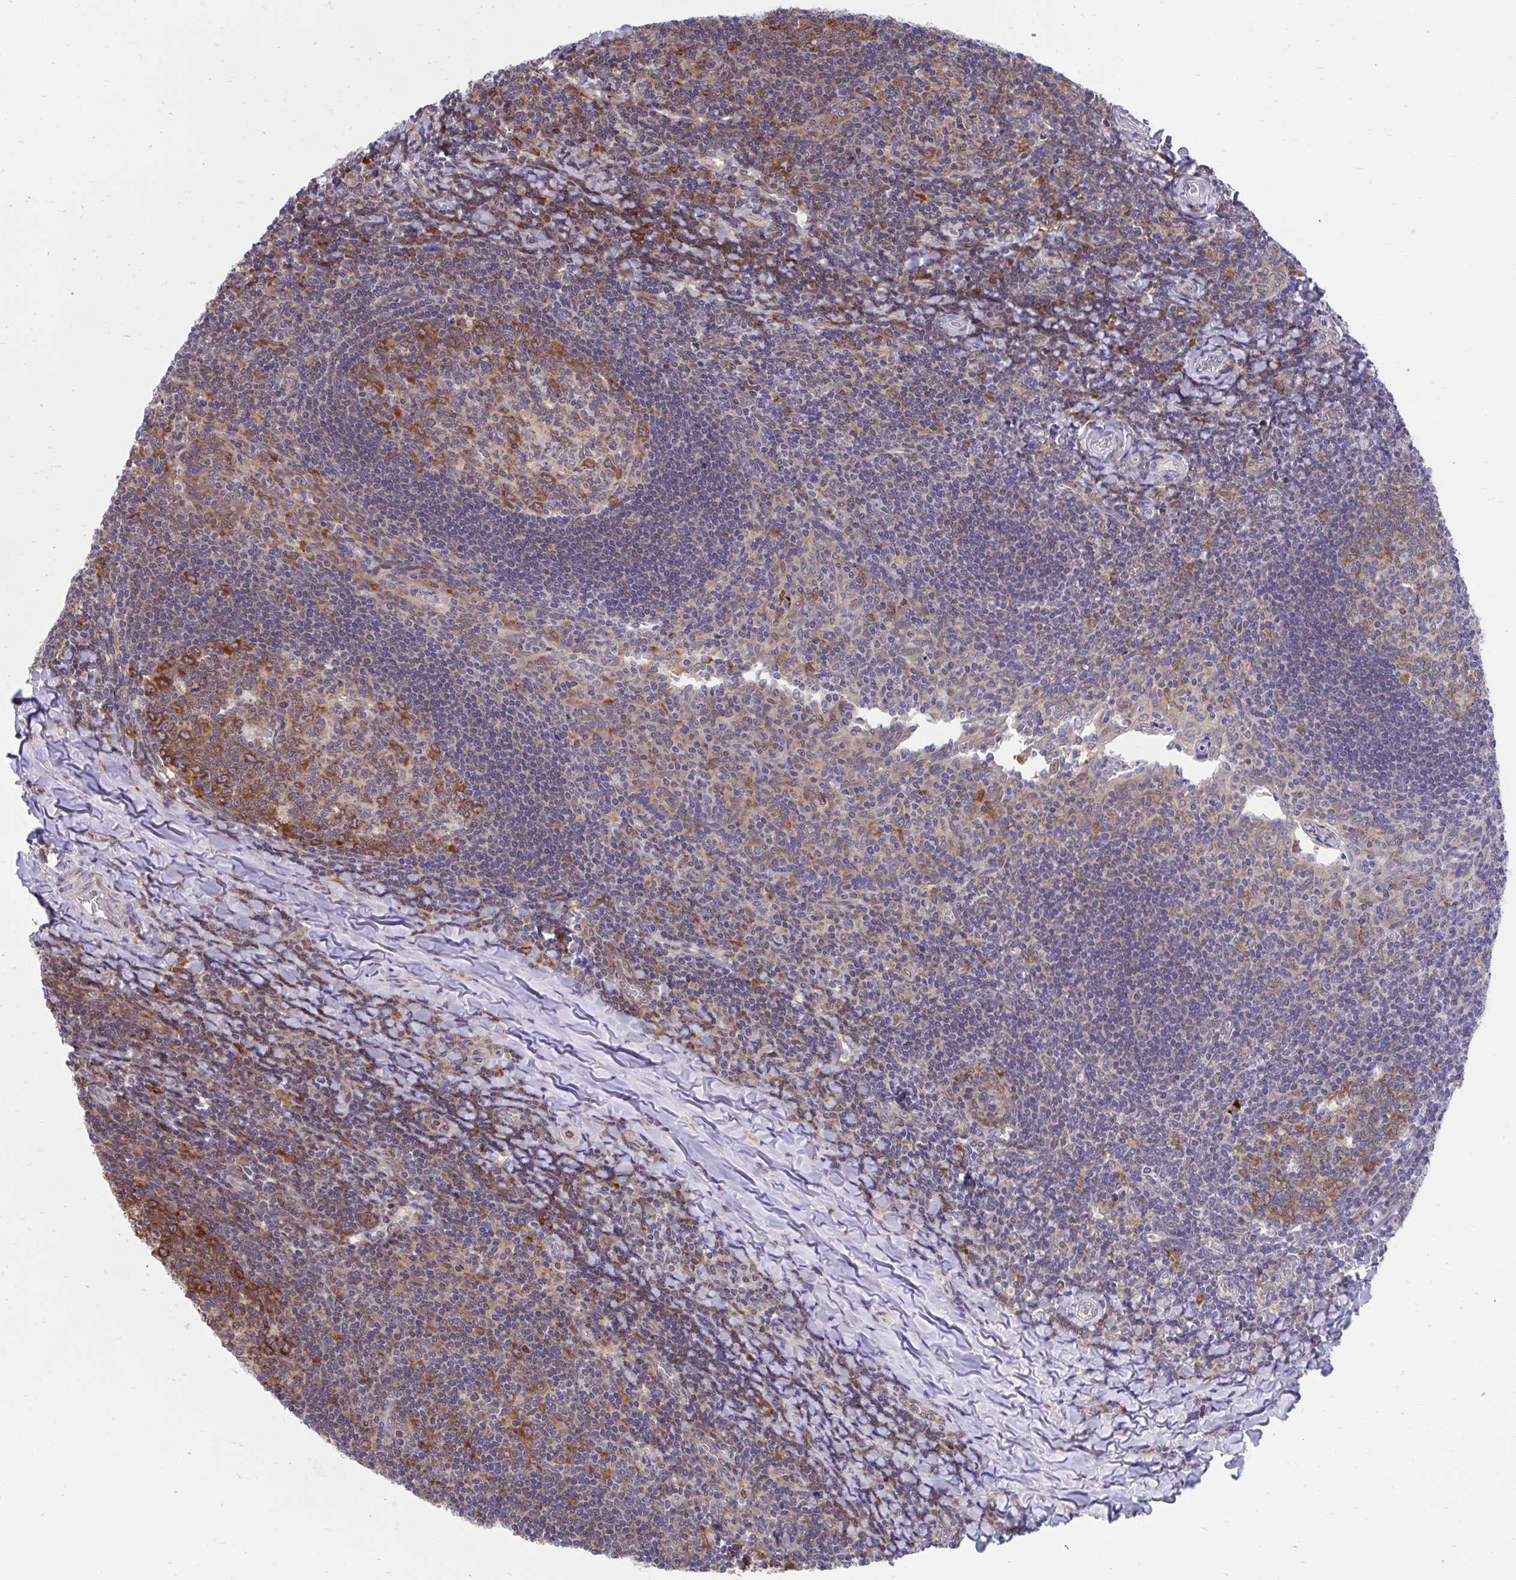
{"staining": {"intensity": "moderate", "quantity": ">75%", "location": "cytoplasmic/membranous"}, "tissue": "tonsil", "cell_type": "Germinal center cells", "image_type": "normal", "snomed": [{"axis": "morphology", "description": "Normal tissue, NOS"}, {"axis": "topography", "description": "Tonsil"}], "caption": "About >75% of germinal center cells in benign human tonsil show moderate cytoplasmic/membranous protein expression as visualized by brown immunohistochemical staining.", "gene": "ZNF778", "patient": {"sex": "male", "age": 17}}